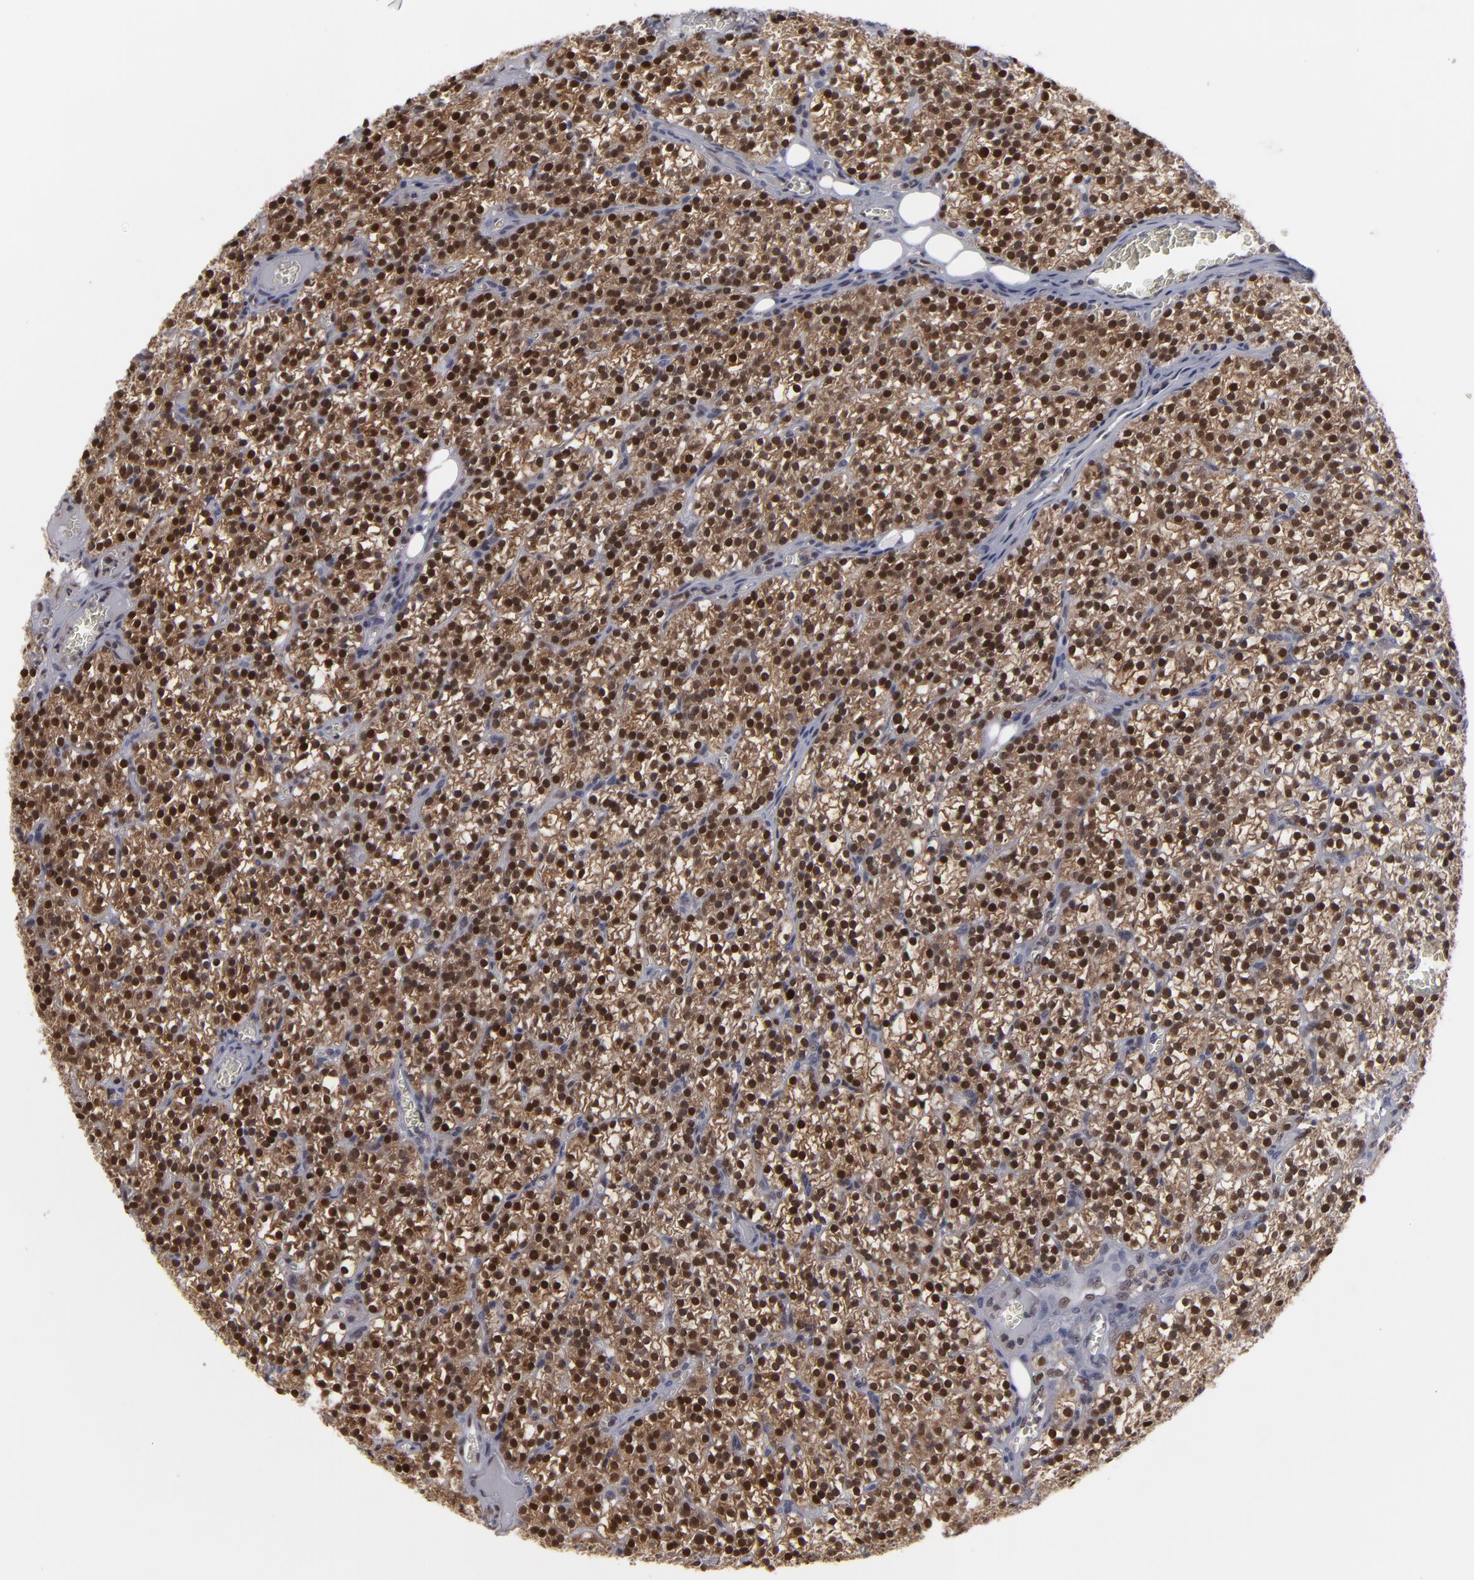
{"staining": {"intensity": "moderate", "quantity": ">75%", "location": "cytoplasmic/membranous,nuclear"}, "tissue": "parathyroid gland", "cell_type": "Glandular cells", "image_type": "normal", "snomed": [{"axis": "morphology", "description": "Normal tissue, NOS"}, {"axis": "topography", "description": "Parathyroid gland"}], "caption": "The immunohistochemical stain shows moderate cytoplasmic/membranous,nuclear staining in glandular cells of normal parathyroid gland. (DAB = brown stain, brightfield microscopy at high magnification).", "gene": "GSR", "patient": {"sex": "female", "age": 17}}